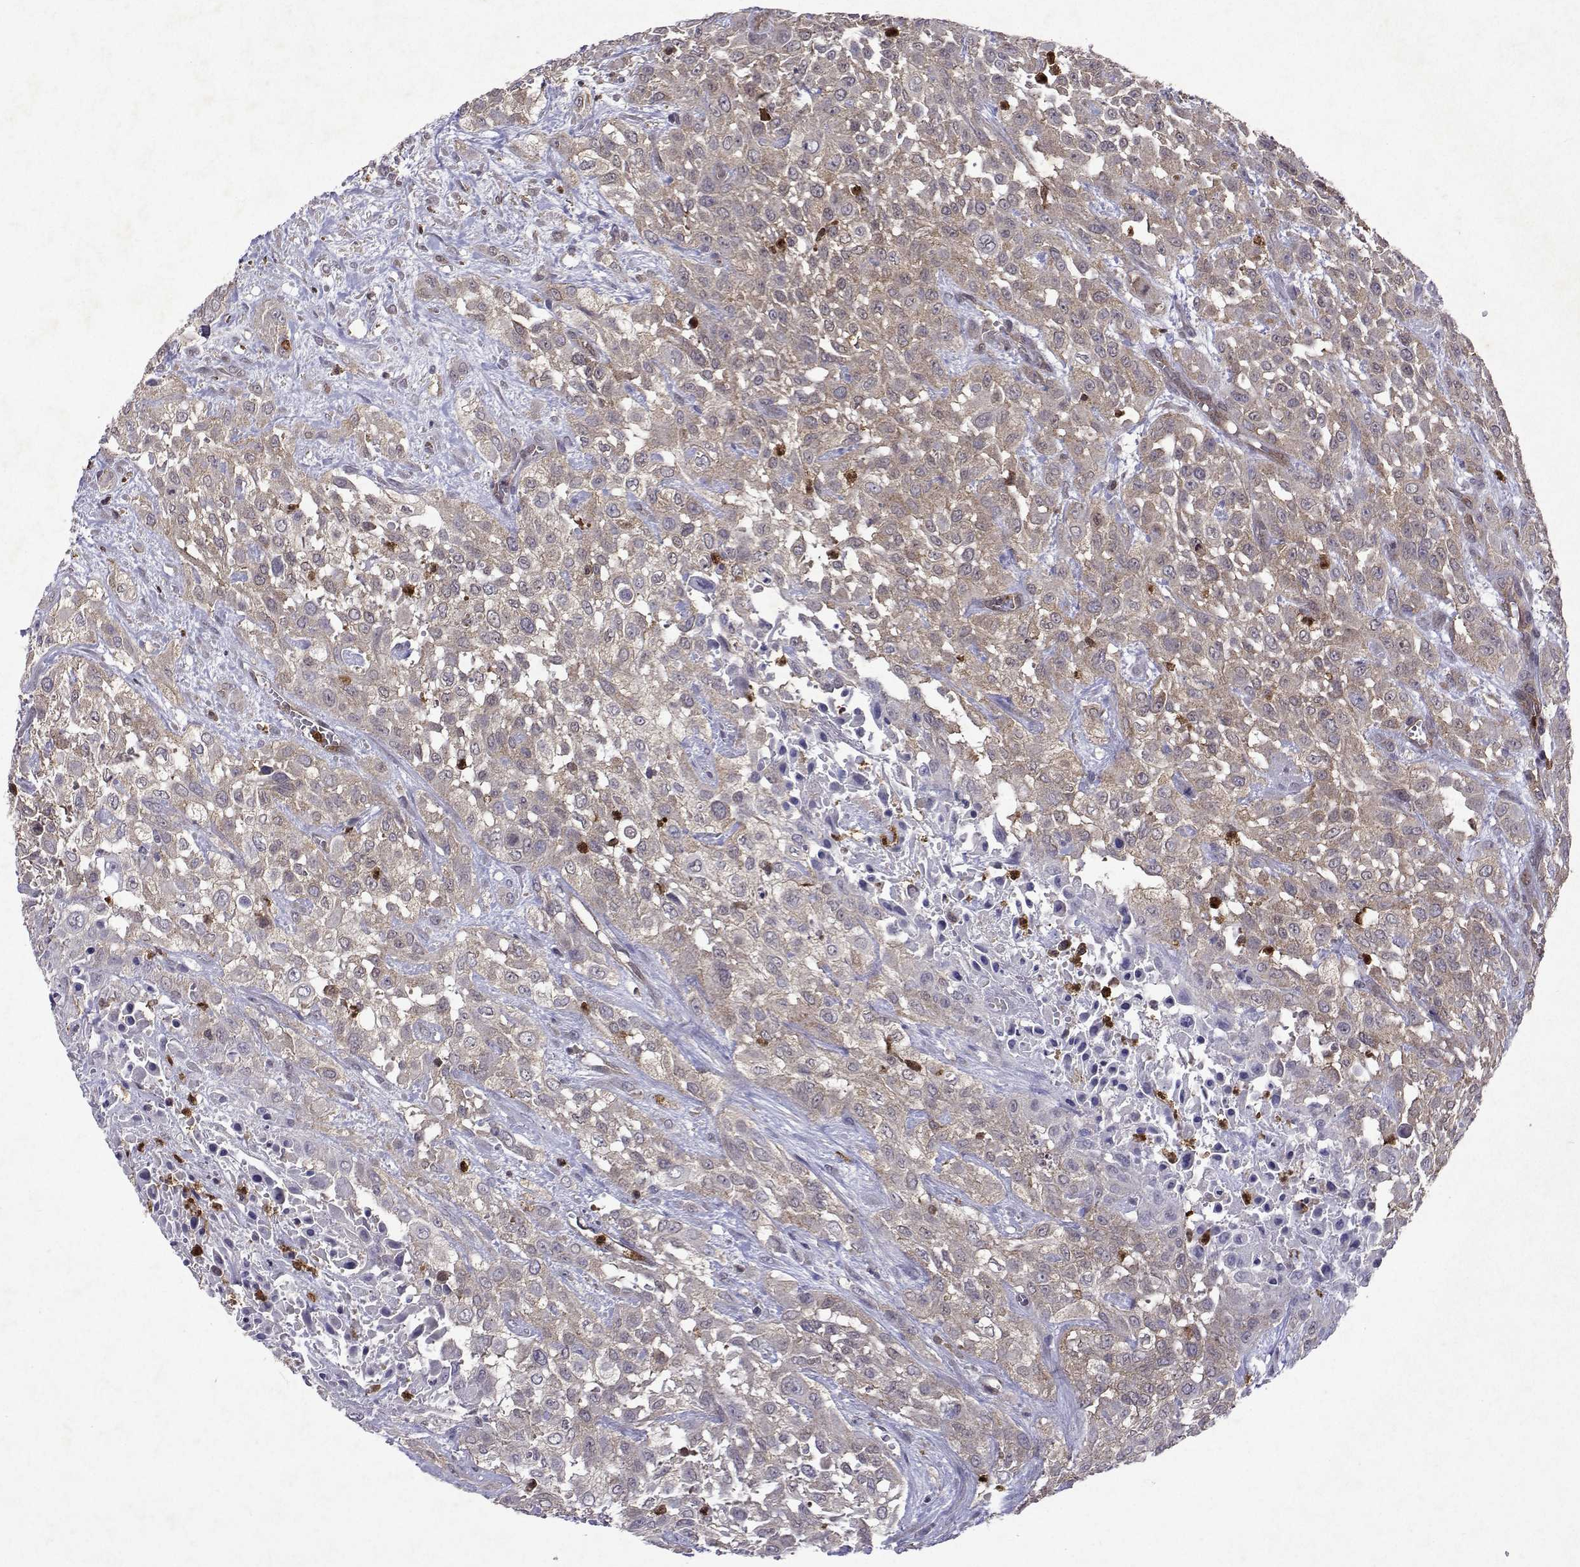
{"staining": {"intensity": "weak", "quantity": "25%-75%", "location": "cytoplasmic/membranous"}, "tissue": "urothelial cancer", "cell_type": "Tumor cells", "image_type": "cancer", "snomed": [{"axis": "morphology", "description": "Urothelial carcinoma, High grade"}, {"axis": "topography", "description": "Urinary bladder"}], "caption": "The immunohistochemical stain highlights weak cytoplasmic/membranous expression in tumor cells of urothelial carcinoma (high-grade) tissue.", "gene": "APAF1", "patient": {"sex": "male", "age": 57}}